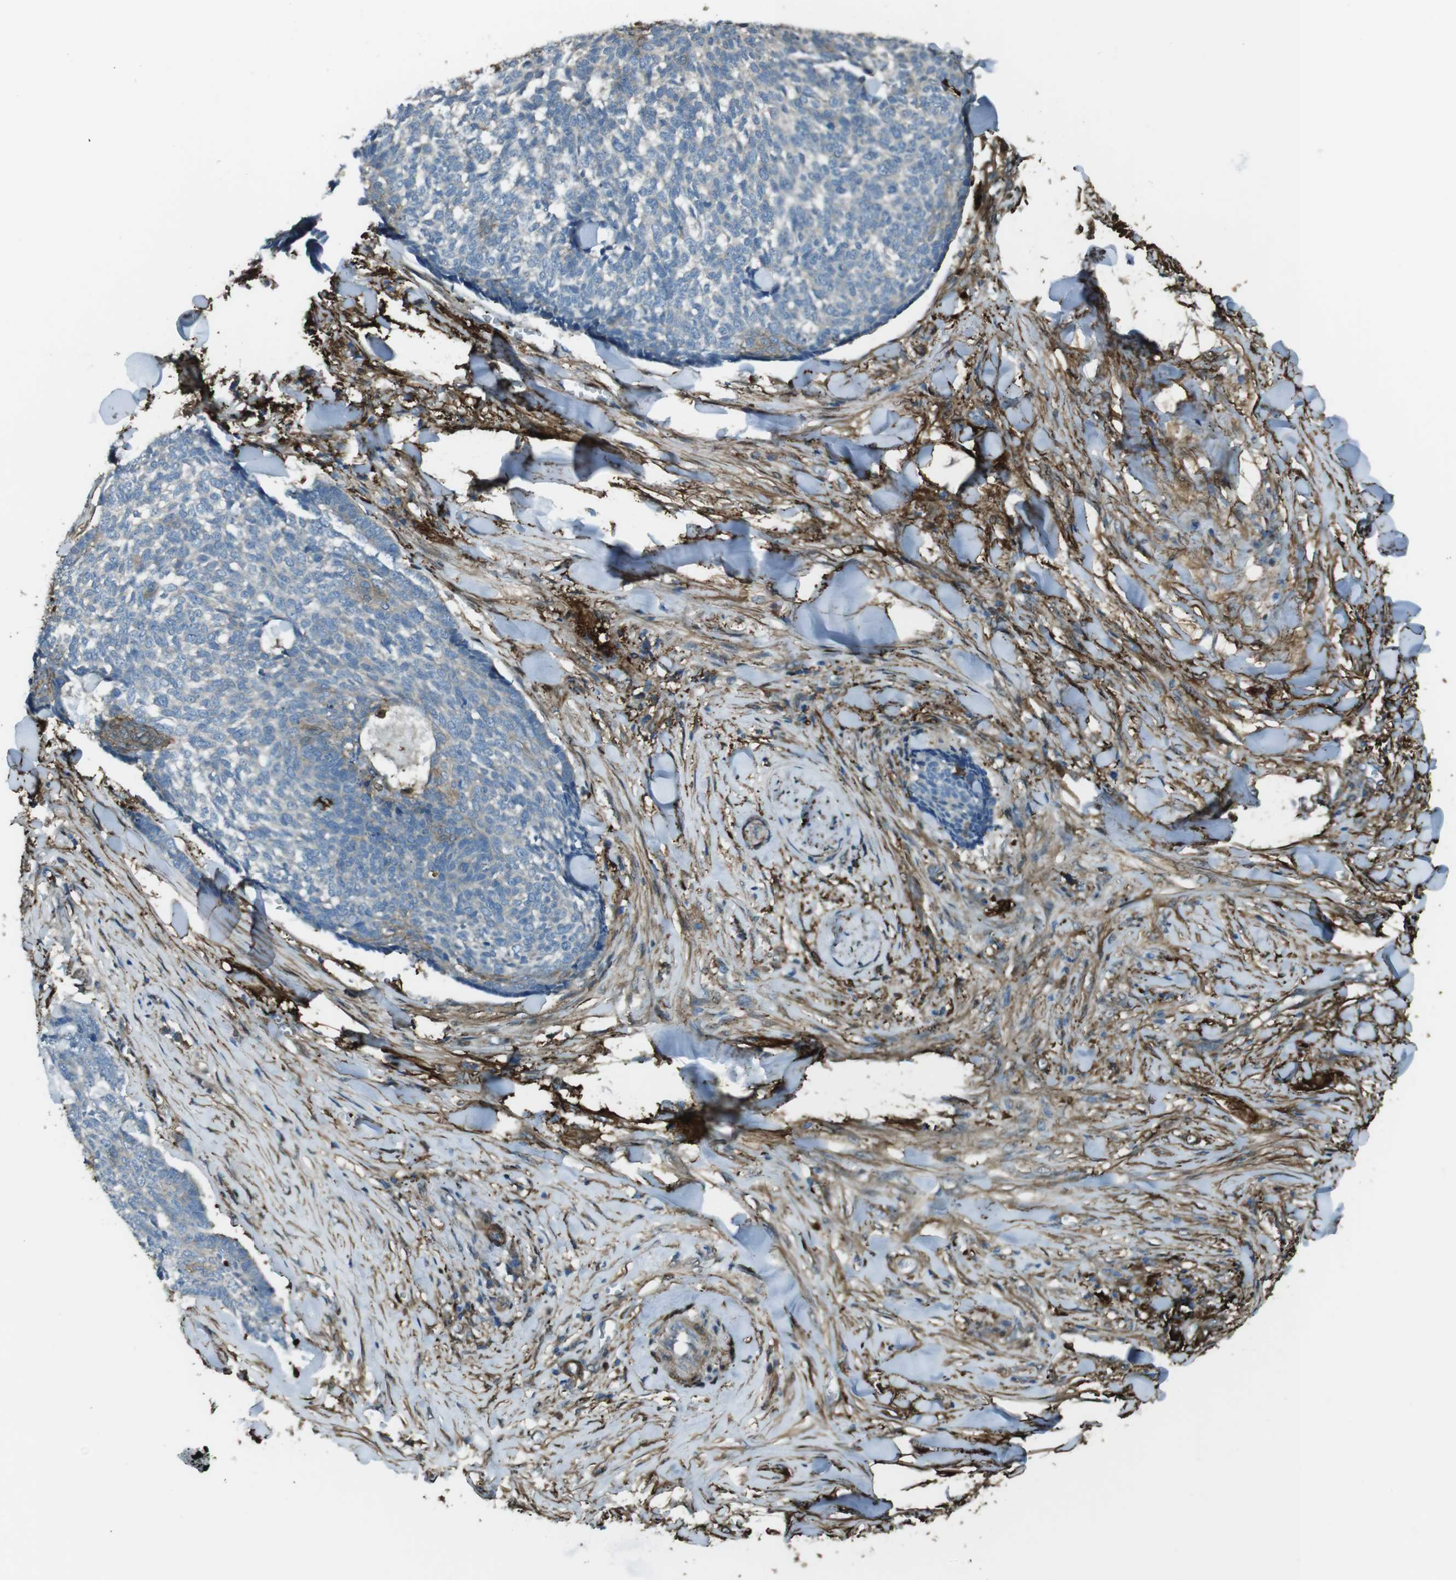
{"staining": {"intensity": "weak", "quantity": "<25%", "location": "cytoplasmic/membranous"}, "tissue": "skin cancer", "cell_type": "Tumor cells", "image_type": "cancer", "snomed": [{"axis": "morphology", "description": "Basal cell carcinoma"}, {"axis": "topography", "description": "Skin"}], "caption": "Image shows no significant protein staining in tumor cells of skin cancer.", "gene": "SFT2D1", "patient": {"sex": "male", "age": 84}}